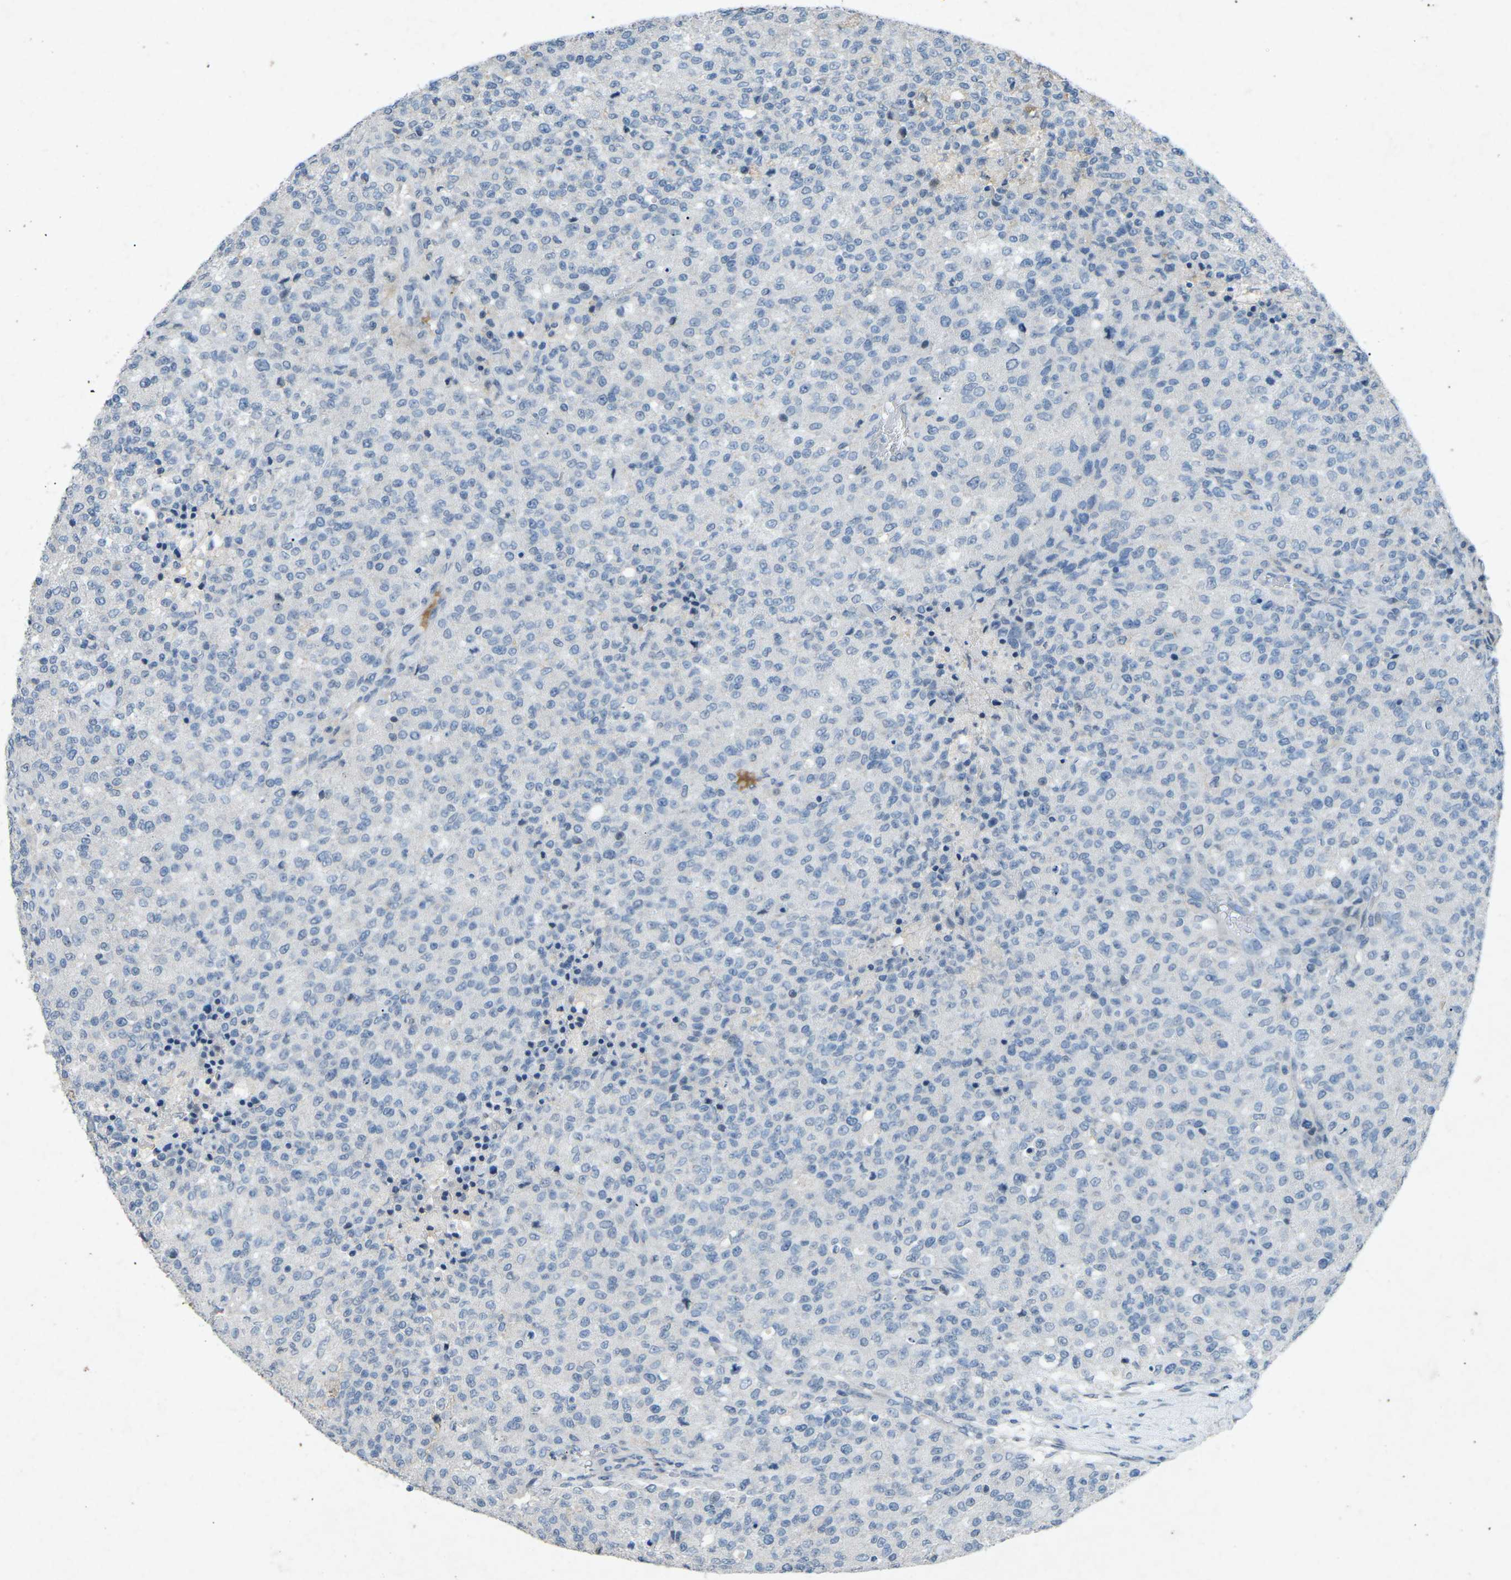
{"staining": {"intensity": "negative", "quantity": "none", "location": "none"}, "tissue": "testis cancer", "cell_type": "Tumor cells", "image_type": "cancer", "snomed": [{"axis": "morphology", "description": "Seminoma, NOS"}, {"axis": "topography", "description": "Testis"}], "caption": "An immunohistochemistry (IHC) micrograph of testis cancer is shown. There is no staining in tumor cells of testis cancer.", "gene": "A1BG", "patient": {"sex": "male", "age": 59}}